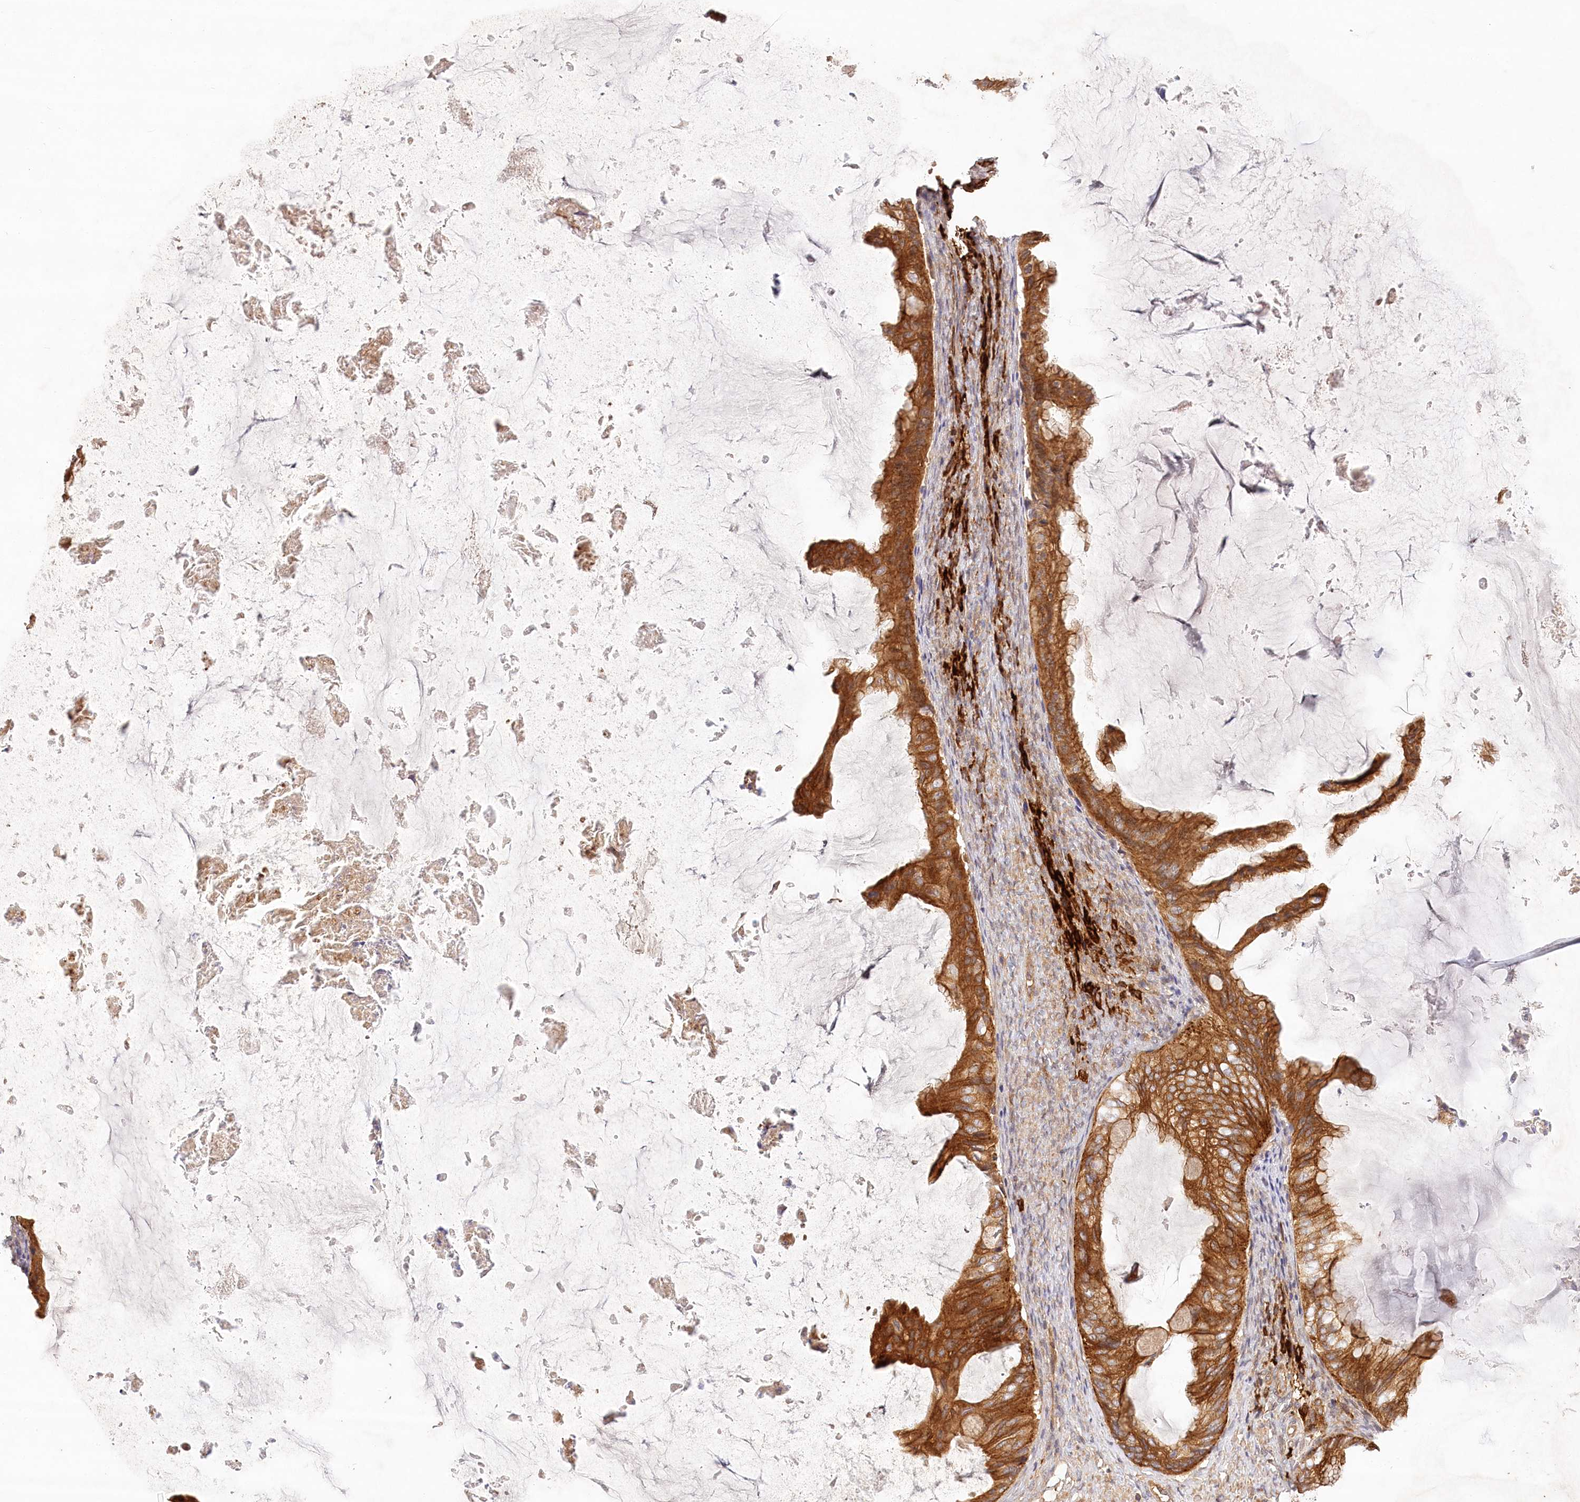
{"staining": {"intensity": "strong", "quantity": ">75%", "location": "cytoplasmic/membranous"}, "tissue": "ovarian cancer", "cell_type": "Tumor cells", "image_type": "cancer", "snomed": [{"axis": "morphology", "description": "Cystadenocarcinoma, mucinous, NOS"}, {"axis": "topography", "description": "Ovary"}], "caption": "Protein analysis of ovarian mucinous cystadenocarcinoma tissue demonstrates strong cytoplasmic/membranous positivity in approximately >75% of tumor cells.", "gene": "LSS", "patient": {"sex": "female", "age": 61}}